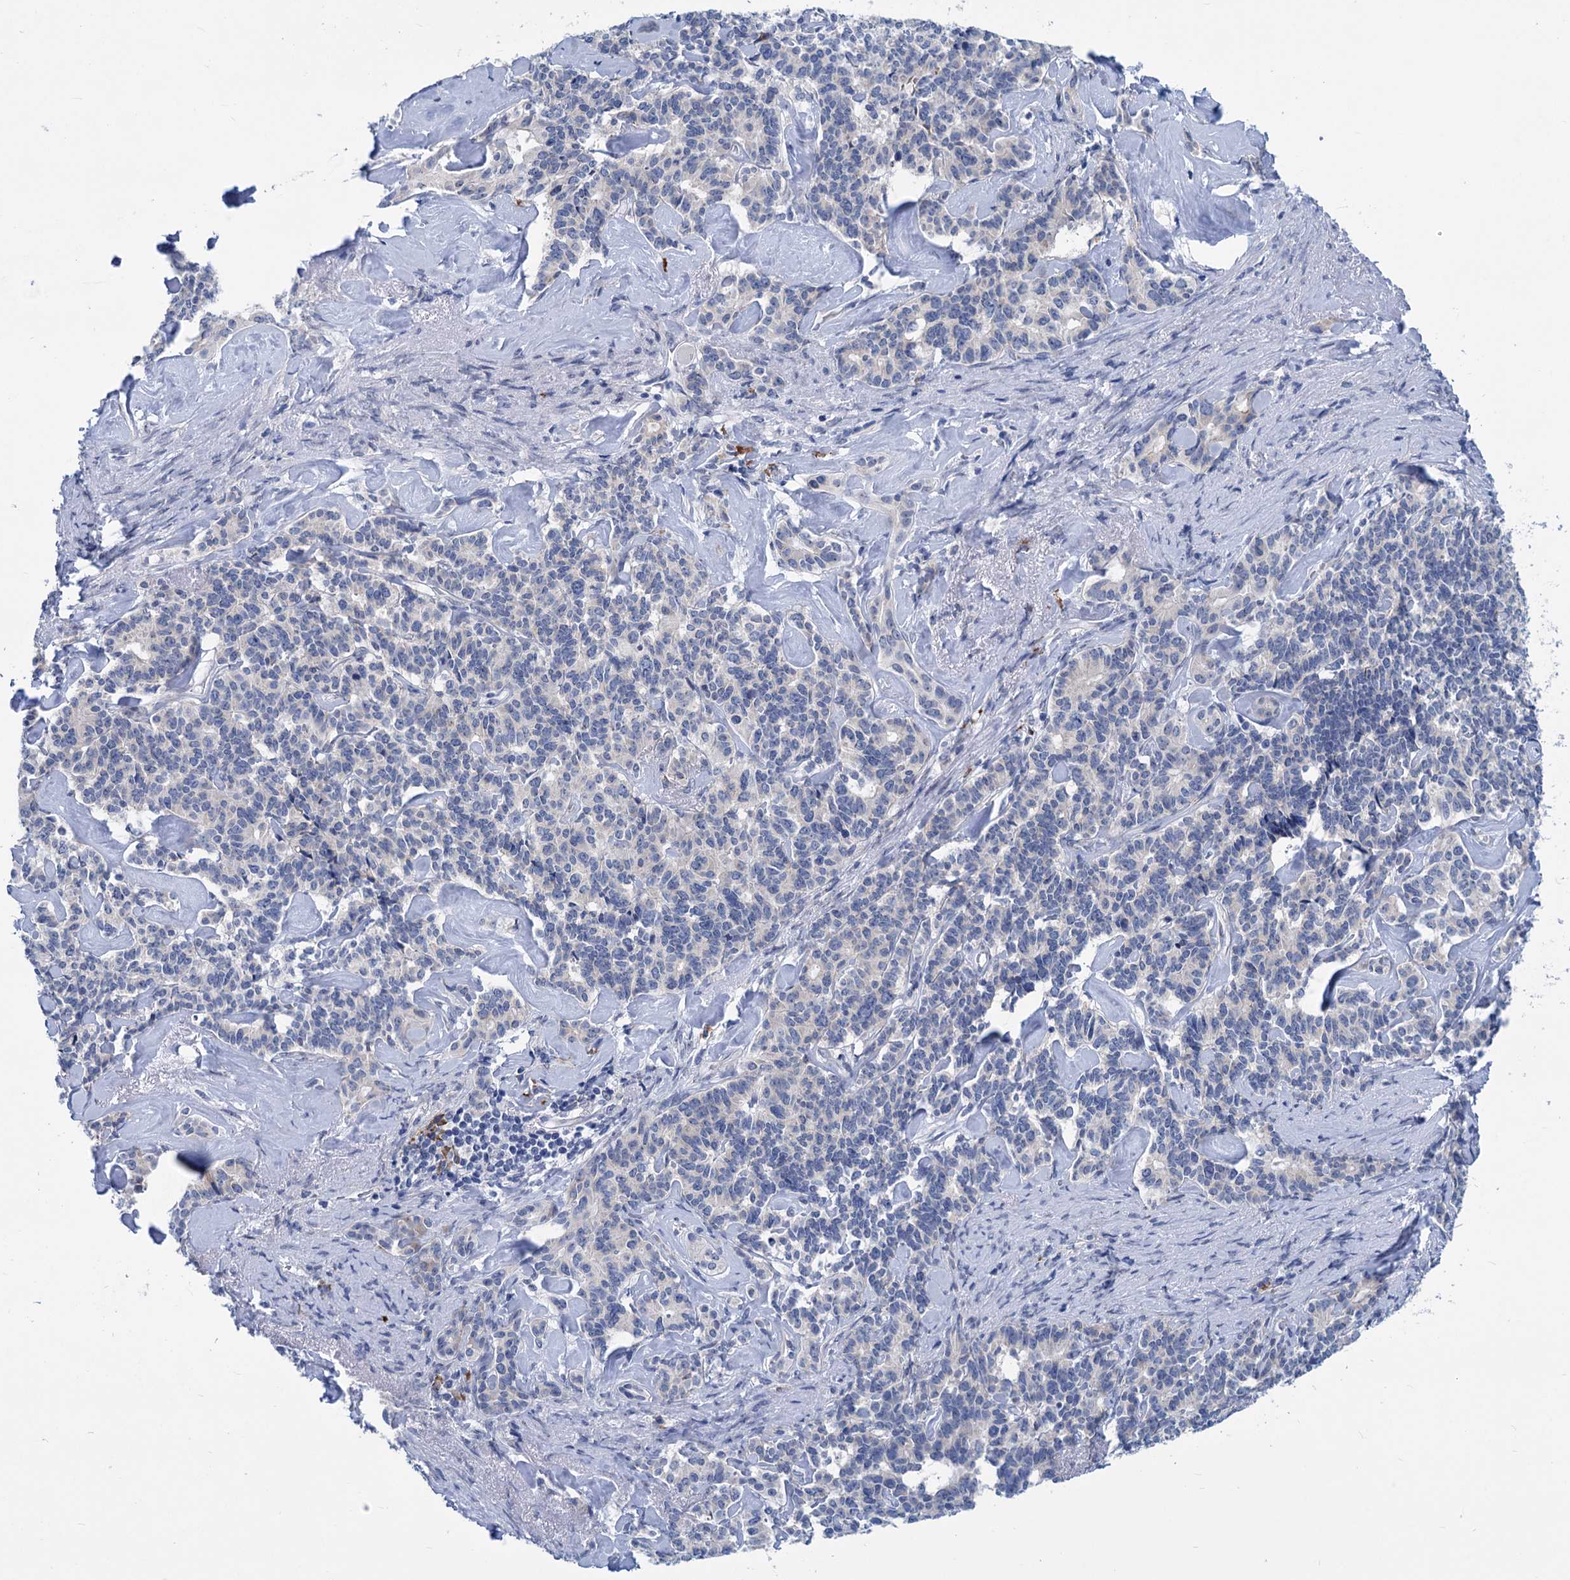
{"staining": {"intensity": "negative", "quantity": "none", "location": "none"}, "tissue": "pancreatic cancer", "cell_type": "Tumor cells", "image_type": "cancer", "snomed": [{"axis": "morphology", "description": "Adenocarcinoma, NOS"}, {"axis": "topography", "description": "Pancreas"}], "caption": "Immunohistochemical staining of pancreatic adenocarcinoma displays no significant staining in tumor cells. (DAB immunohistochemistry, high magnification).", "gene": "NEU3", "patient": {"sex": "female", "age": 74}}